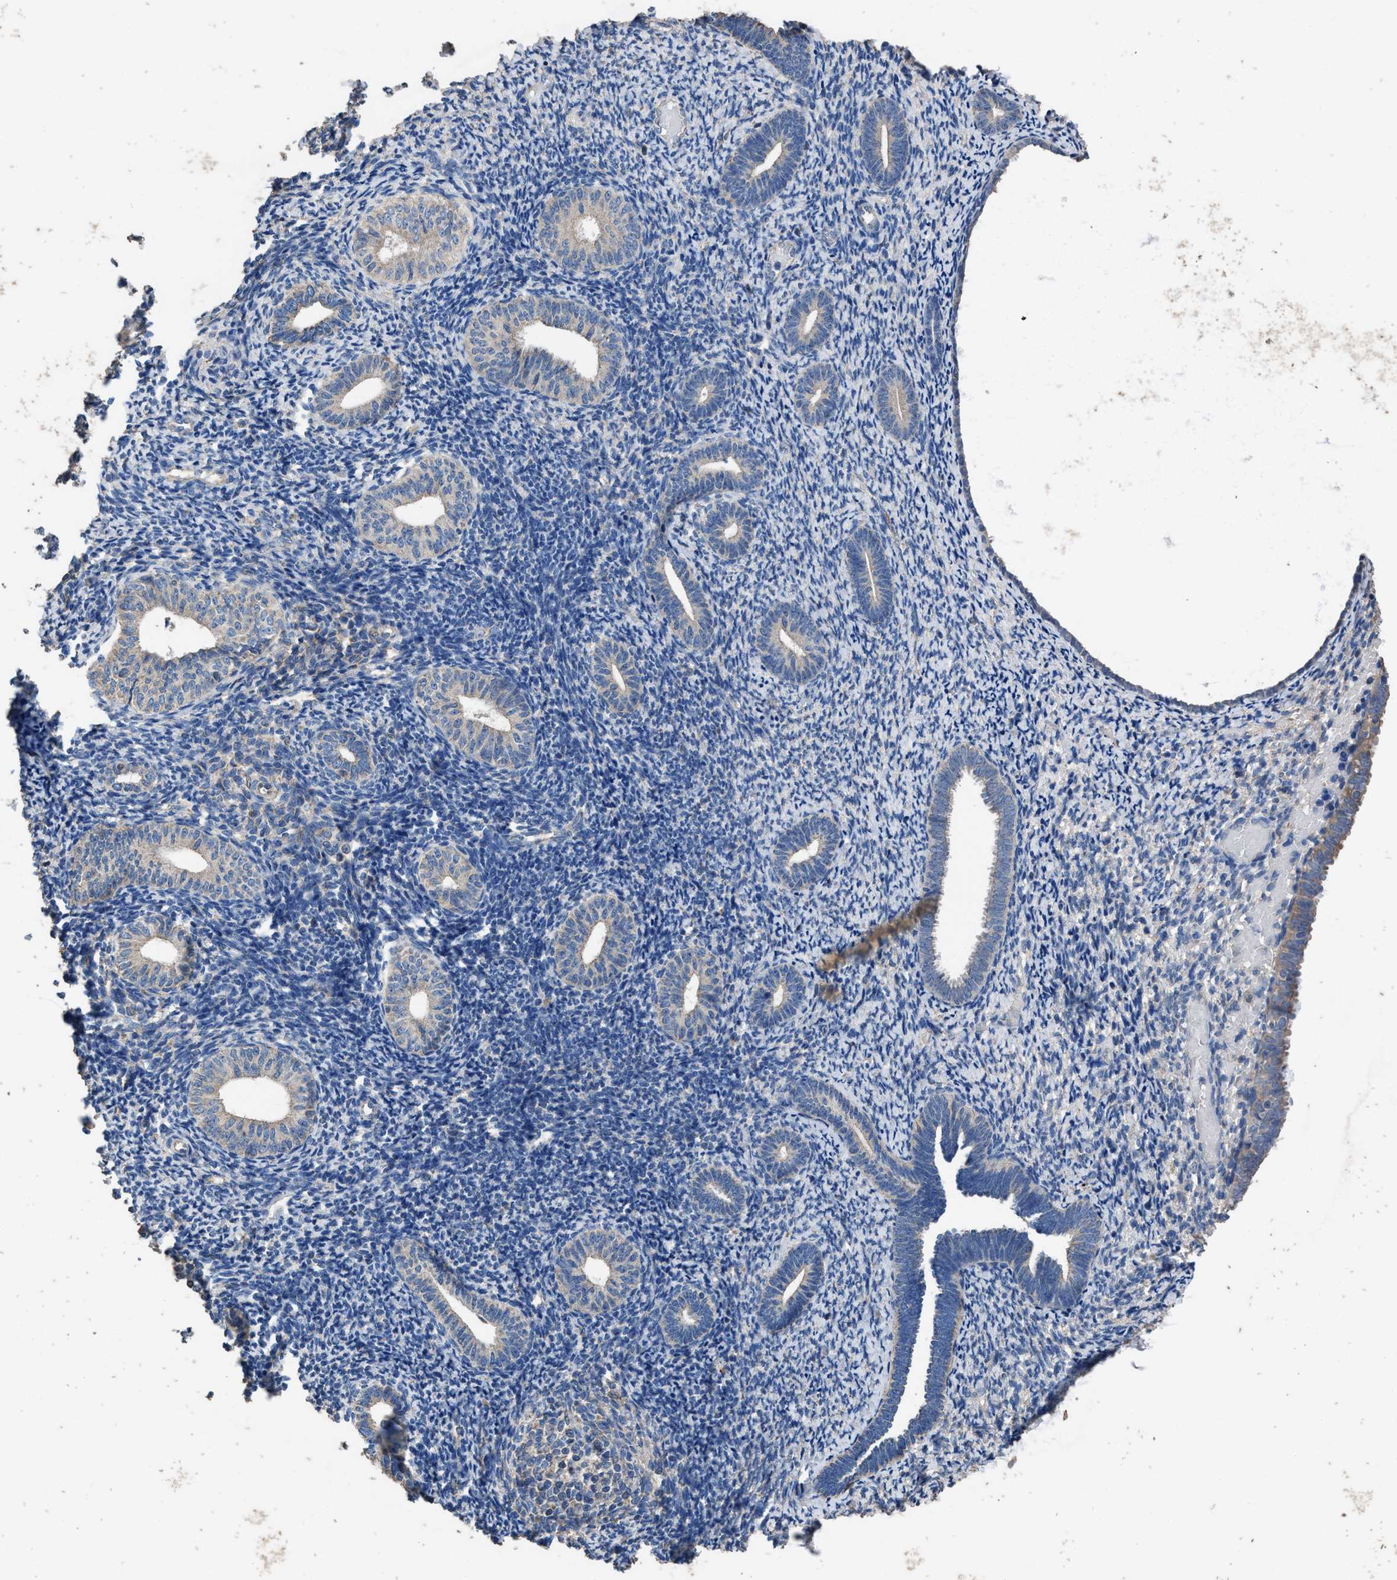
{"staining": {"intensity": "weak", "quantity": "<25%", "location": "cytoplasmic/membranous"}, "tissue": "endometrium", "cell_type": "Cells in endometrial stroma", "image_type": "normal", "snomed": [{"axis": "morphology", "description": "Normal tissue, NOS"}, {"axis": "topography", "description": "Endometrium"}], "caption": "The IHC image has no significant positivity in cells in endometrial stroma of endometrium.", "gene": "ITSN1", "patient": {"sex": "female", "age": 66}}